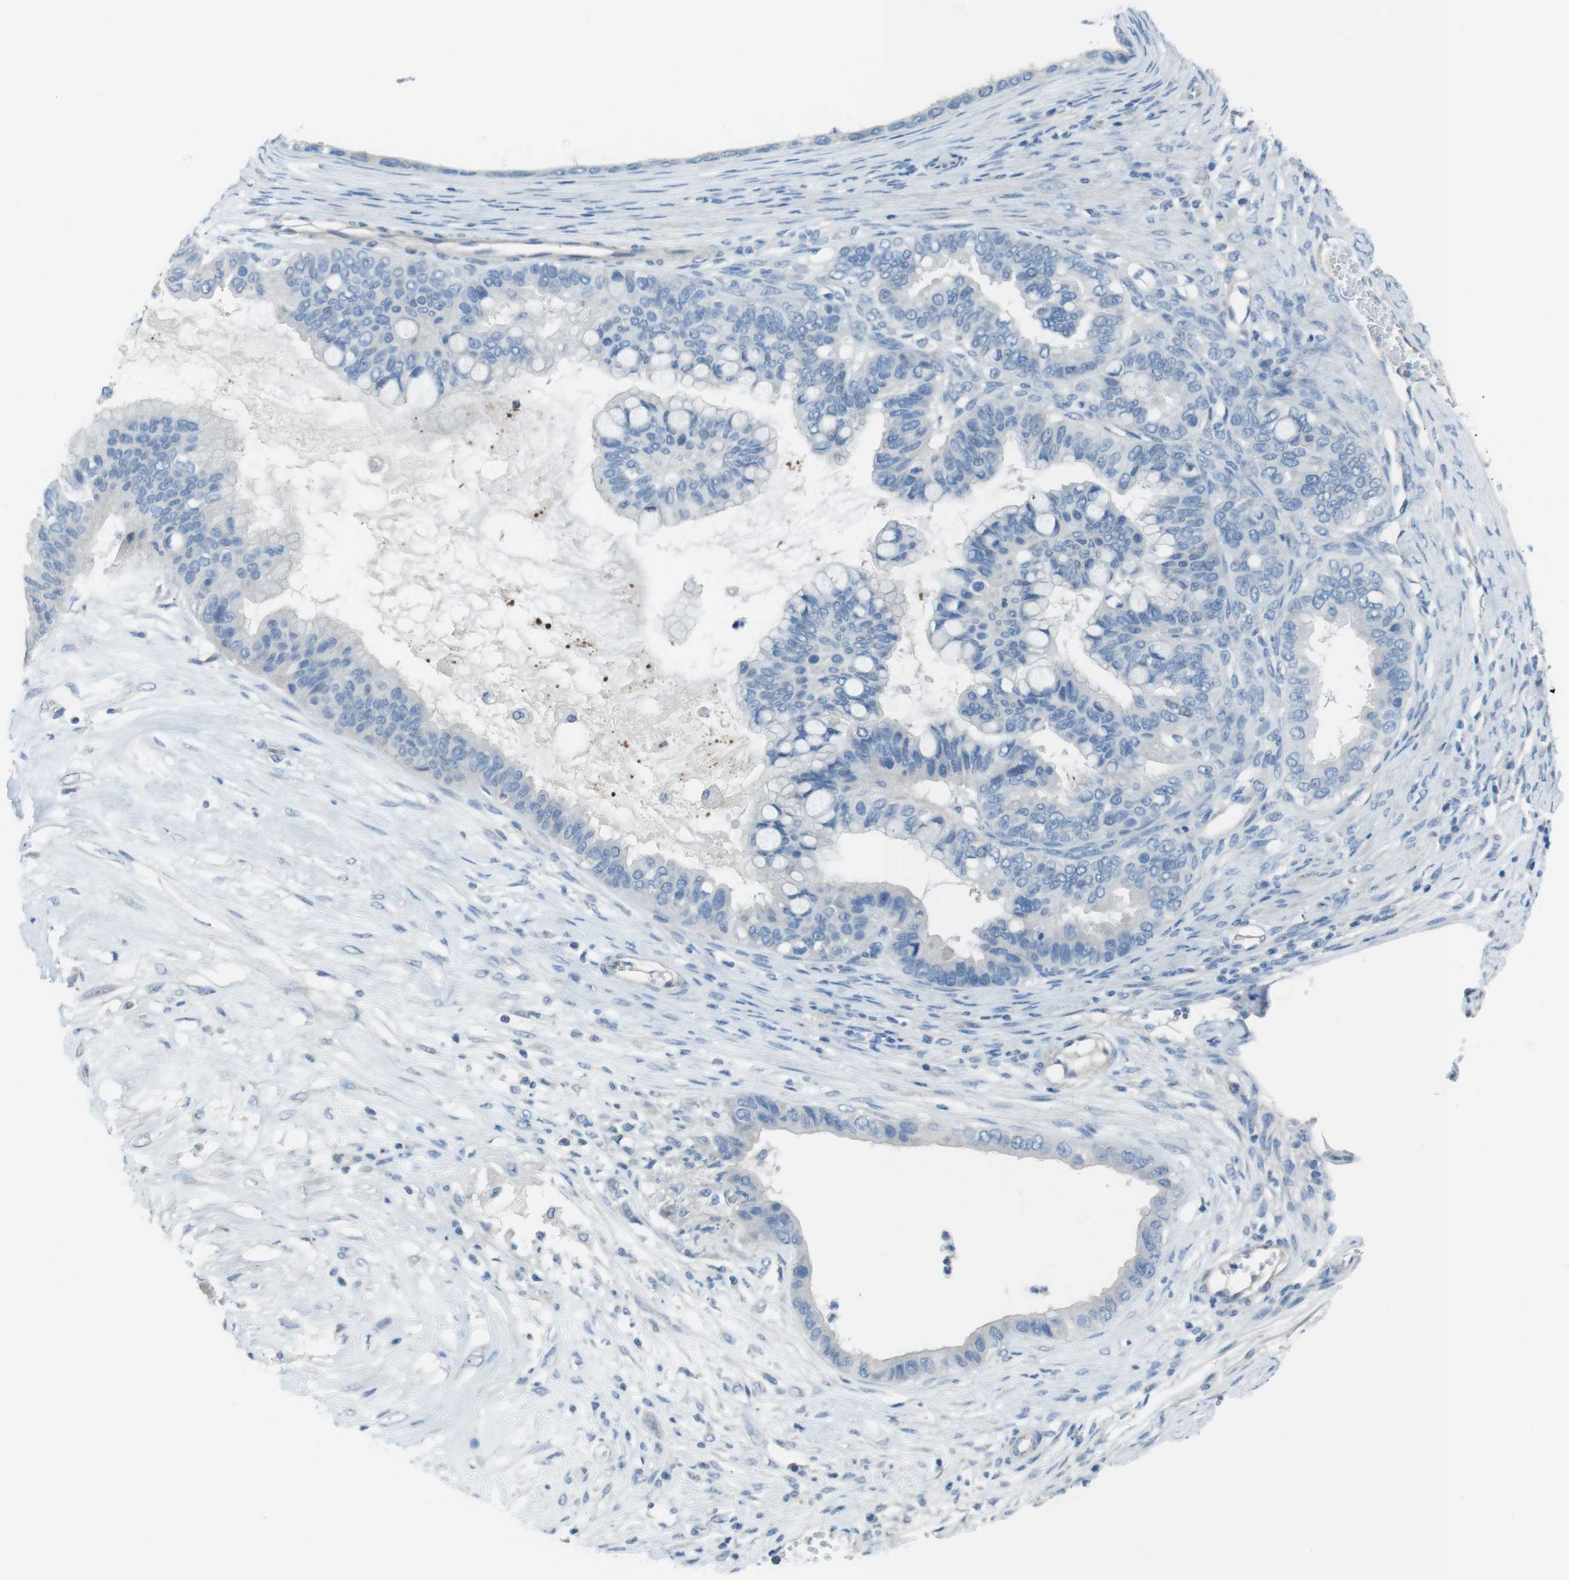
{"staining": {"intensity": "negative", "quantity": "none", "location": "none"}, "tissue": "ovarian cancer", "cell_type": "Tumor cells", "image_type": "cancer", "snomed": [{"axis": "morphology", "description": "Cystadenocarcinoma, mucinous, NOS"}, {"axis": "topography", "description": "Ovary"}], "caption": "A high-resolution micrograph shows IHC staining of mucinous cystadenocarcinoma (ovarian), which shows no significant positivity in tumor cells.", "gene": "CYP2C8", "patient": {"sex": "female", "age": 80}}